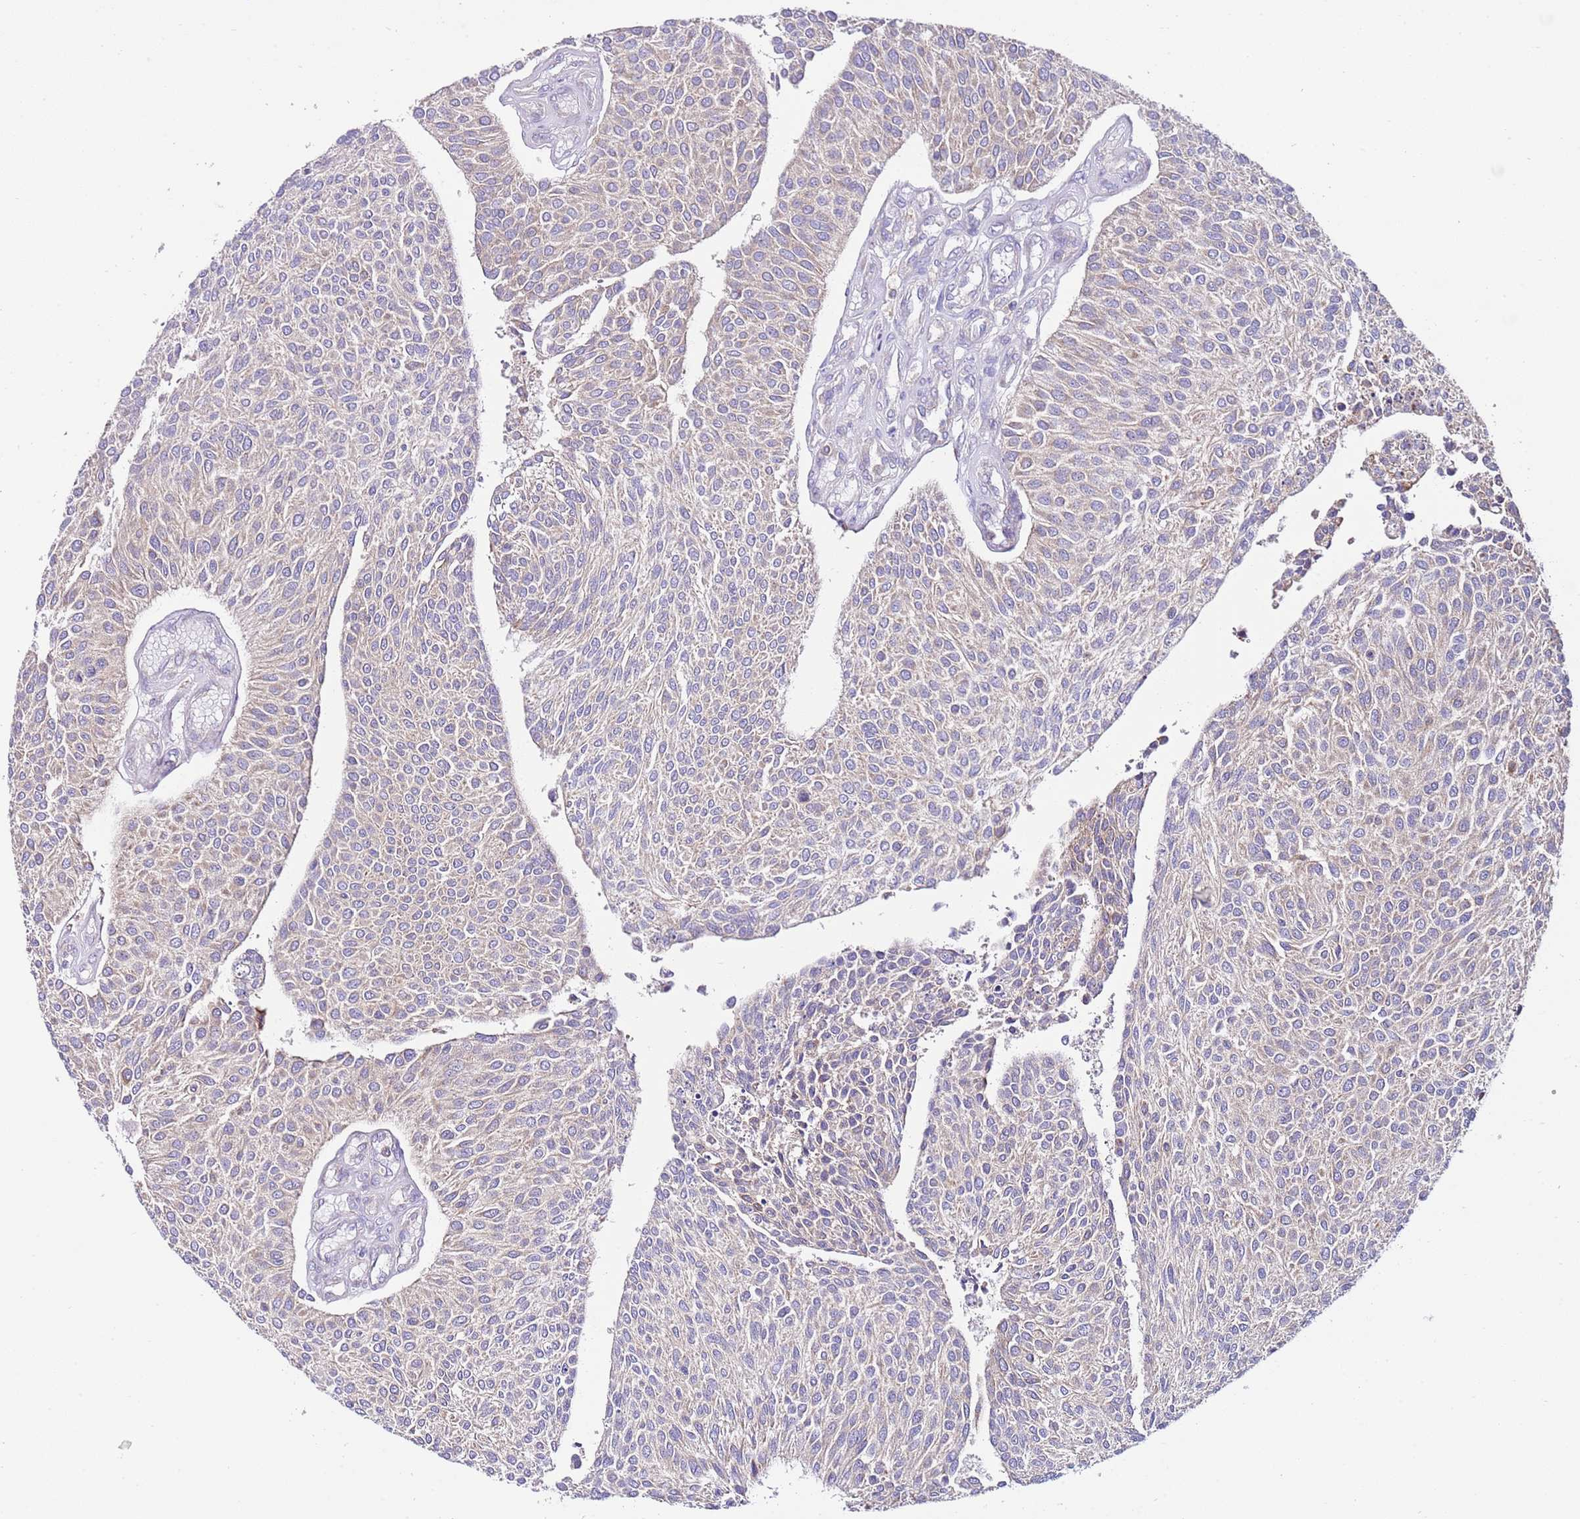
{"staining": {"intensity": "weak", "quantity": ">75%", "location": "cytoplasmic/membranous"}, "tissue": "urothelial cancer", "cell_type": "Tumor cells", "image_type": "cancer", "snomed": [{"axis": "morphology", "description": "Urothelial carcinoma, NOS"}, {"axis": "topography", "description": "Urinary bladder"}], "caption": "IHC staining of urothelial cancer, which reveals low levels of weak cytoplasmic/membranous positivity in about >75% of tumor cells indicating weak cytoplasmic/membranous protein staining. The staining was performed using DAB (brown) for protein detection and nuclei were counterstained in hematoxylin (blue).", "gene": "RPS10", "patient": {"sex": "male", "age": 55}}